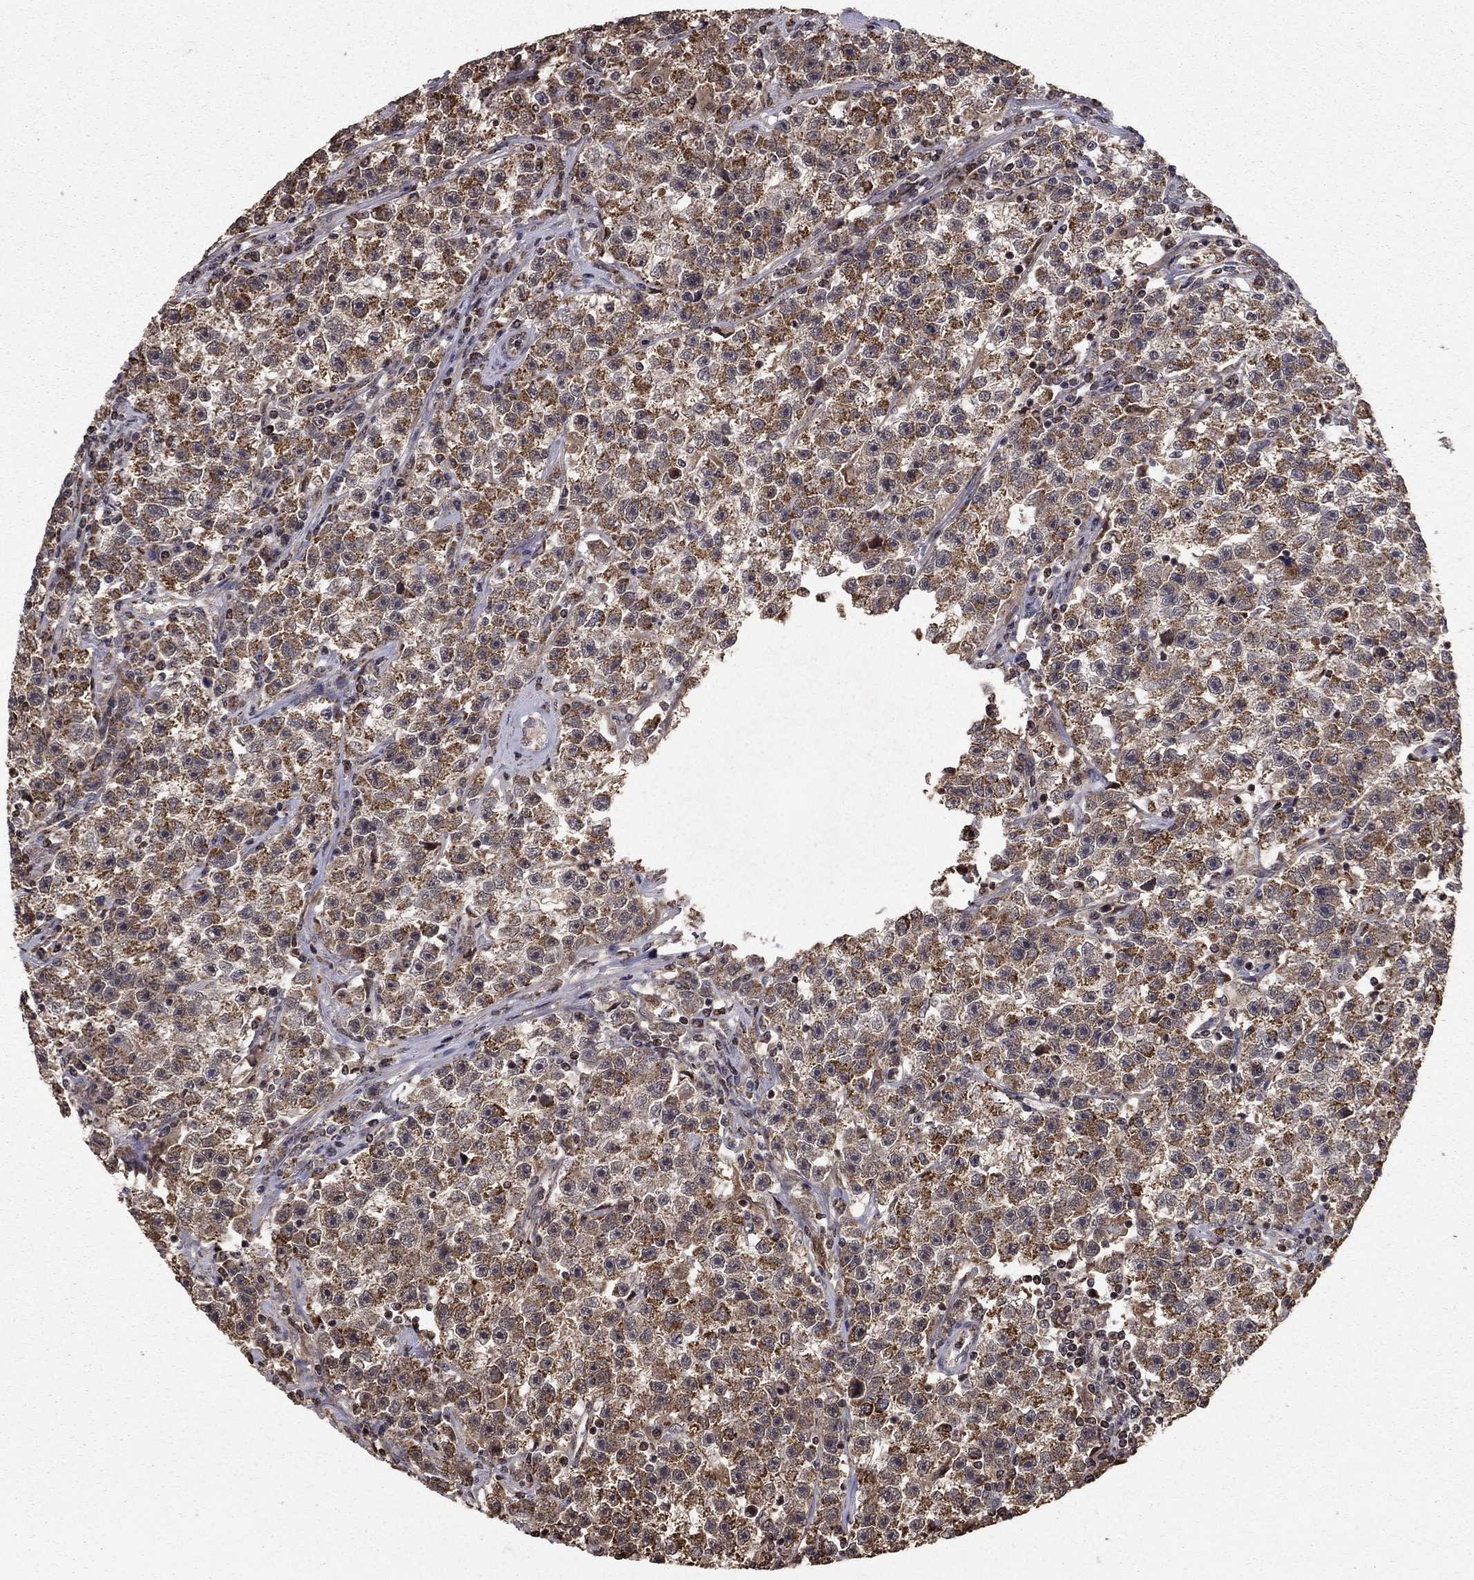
{"staining": {"intensity": "moderate", "quantity": "25%-75%", "location": "cytoplasmic/membranous"}, "tissue": "testis cancer", "cell_type": "Tumor cells", "image_type": "cancer", "snomed": [{"axis": "morphology", "description": "Seminoma, NOS"}, {"axis": "topography", "description": "Testis"}], "caption": "This micrograph reveals IHC staining of testis cancer, with medium moderate cytoplasmic/membranous expression in about 25%-75% of tumor cells.", "gene": "ACOT13", "patient": {"sex": "male", "age": 22}}